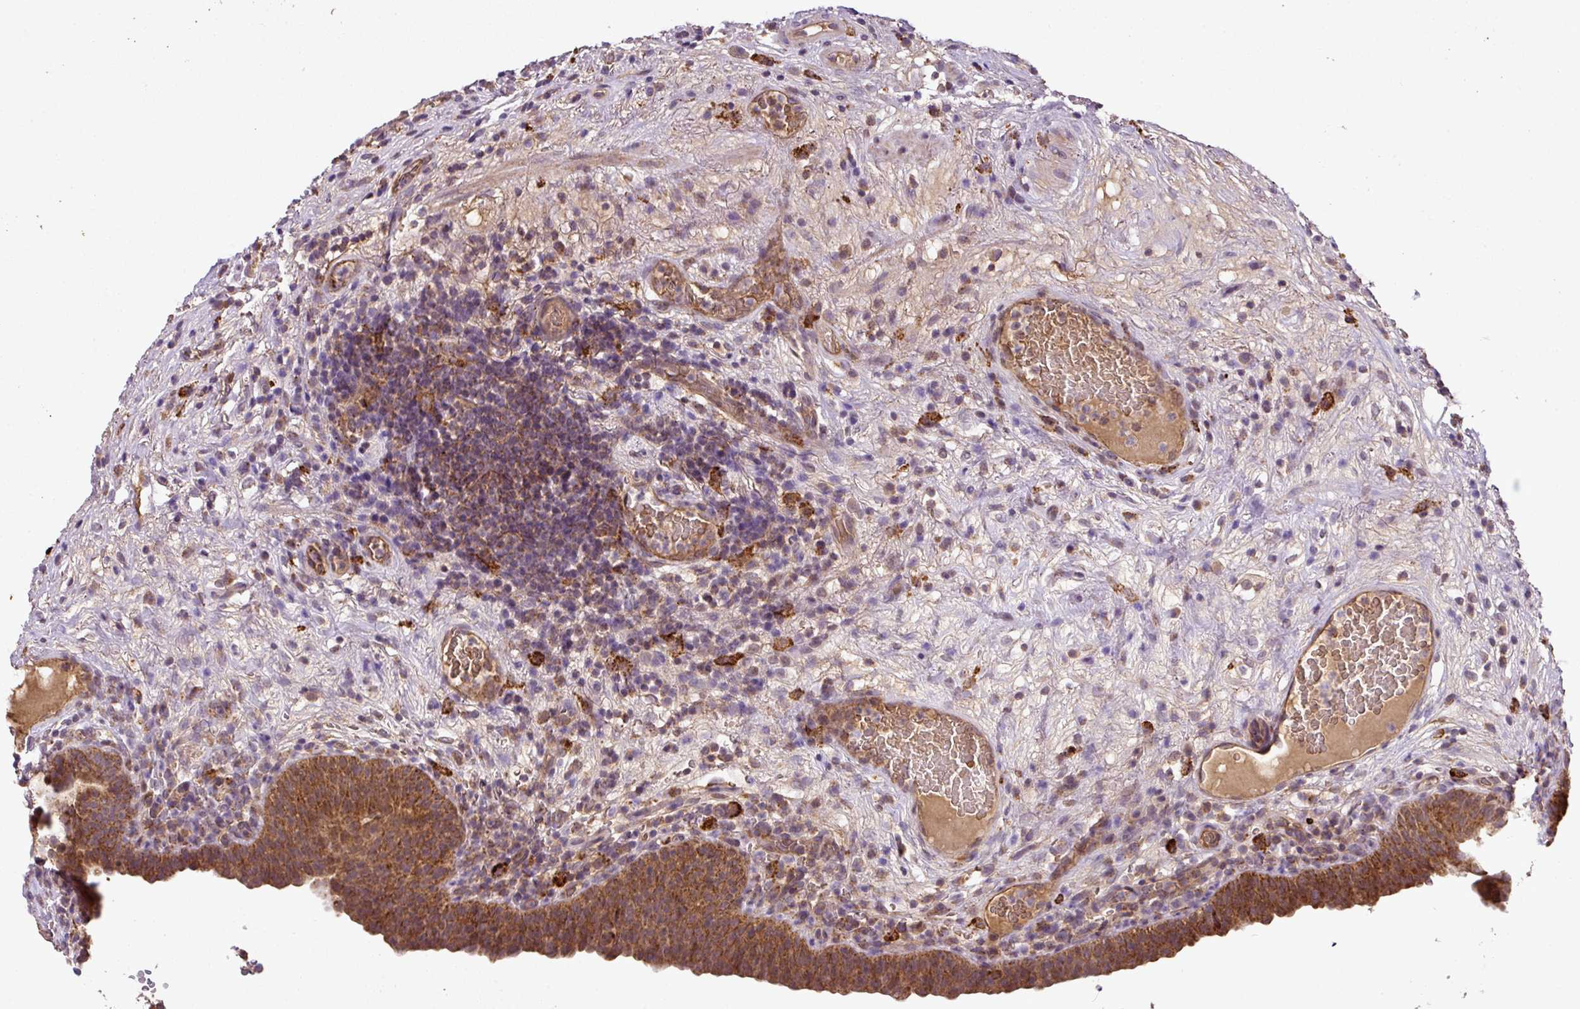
{"staining": {"intensity": "moderate", "quantity": ">75%", "location": "cytoplasmic/membranous"}, "tissue": "urinary bladder", "cell_type": "Urothelial cells", "image_type": "normal", "snomed": [{"axis": "morphology", "description": "Normal tissue, NOS"}, {"axis": "topography", "description": "Urinary bladder"}], "caption": "The image reveals staining of benign urinary bladder, revealing moderate cytoplasmic/membranous protein expression (brown color) within urothelial cells. (DAB (3,3'-diaminobenzidine) = brown stain, brightfield microscopy at high magnification).", "gene": "ZNF513", "patient": {"sex": "male", "age": 71}}